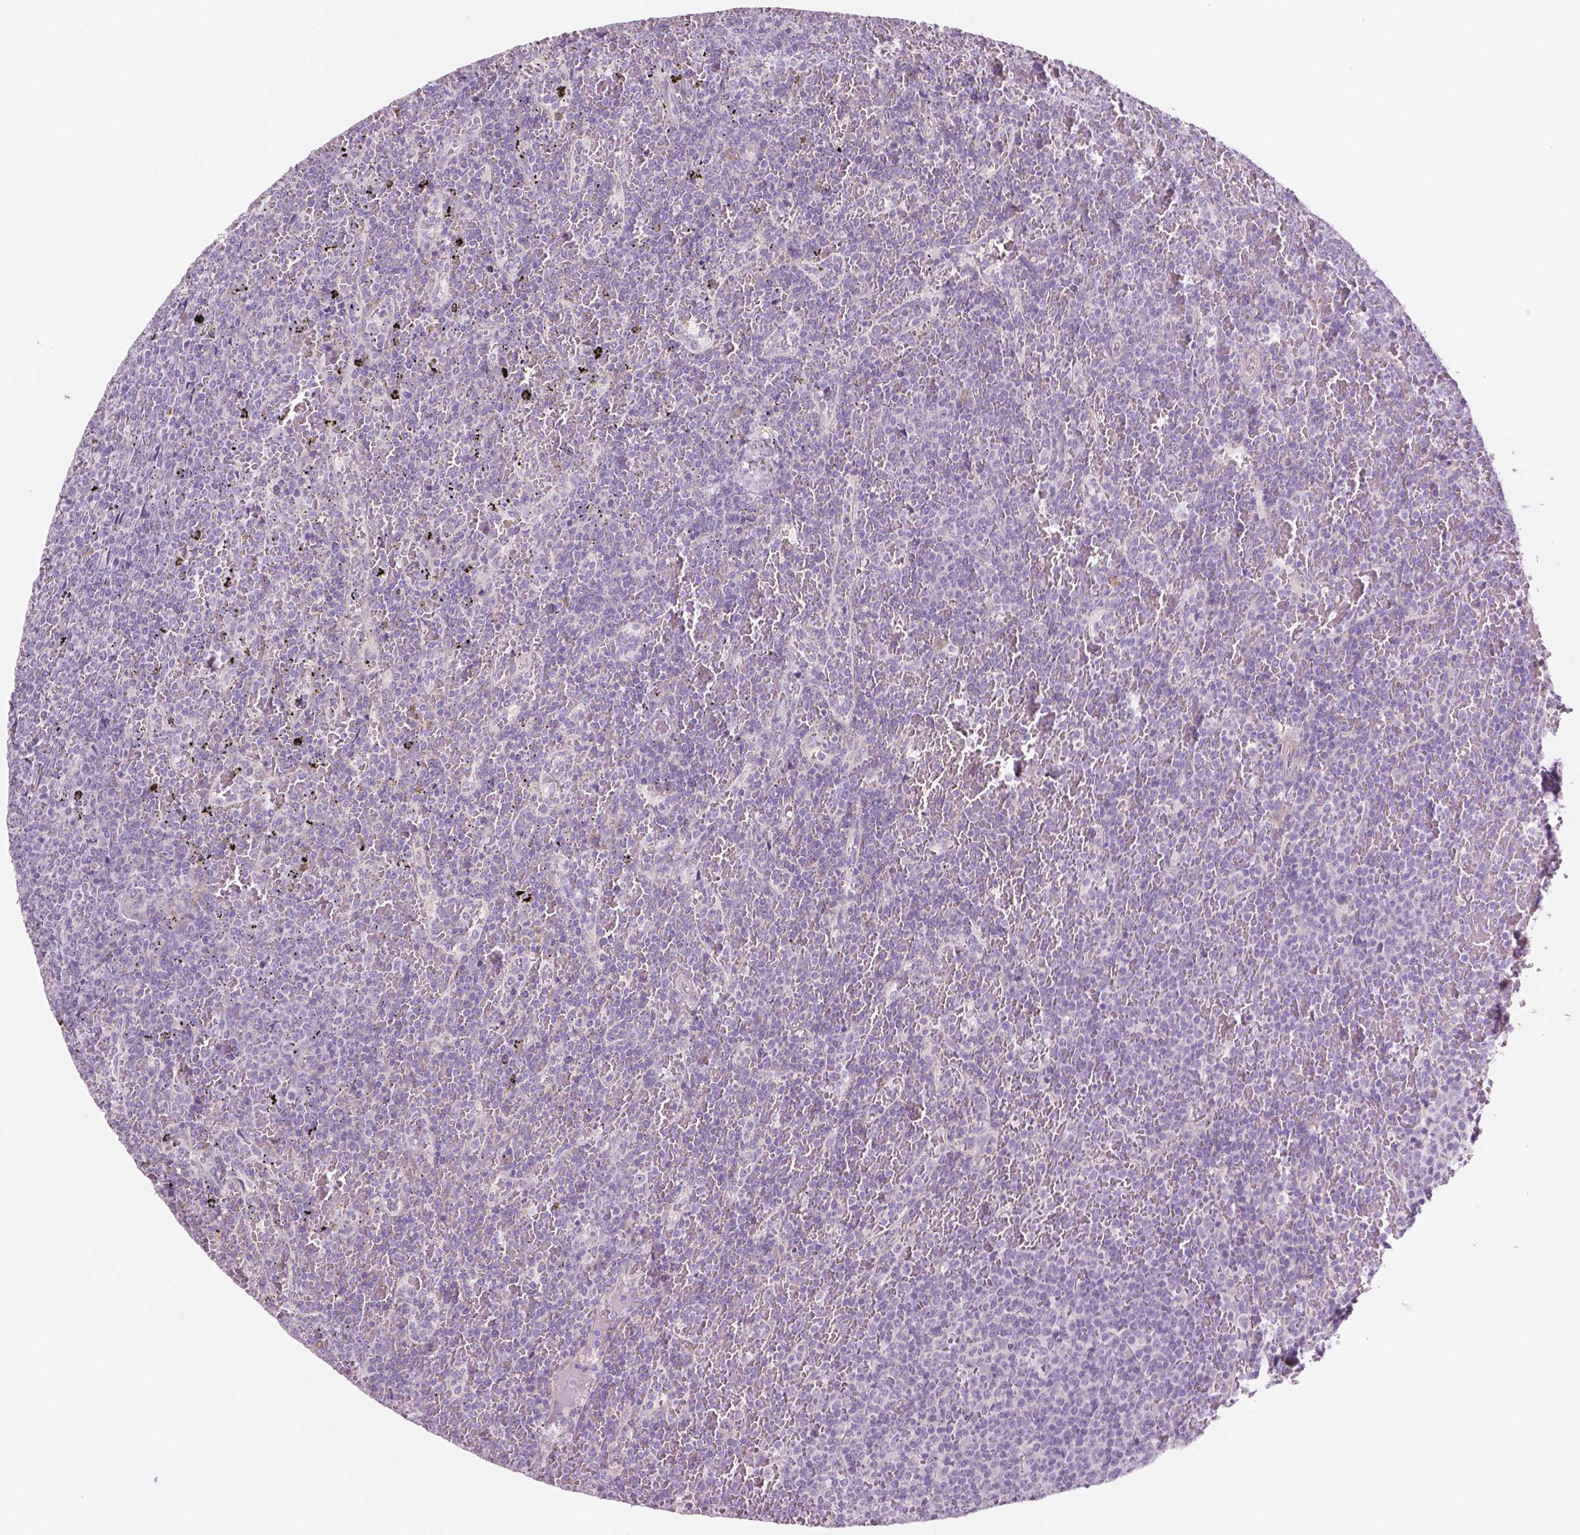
{"staining": {"intensity": "negative", "quantity": "none", "location": "none"}, "tissue": "lymphoma", "cell_type": "Tumor cells", "image_type": "cancer", "snomed": [{"axis": "morphology", "description": "Malignant lymphoma, non-Hodgkin's type, Low grade"}, {"axis": "topography", "description": "Spleen"}], "caption": "Tumor cells are negative for protein expression in human malignant lymphoma, non-Hodgkin's type (low-grade).", "gene": "LRP1B", "patient": {"sex": "female", "age": 77}}